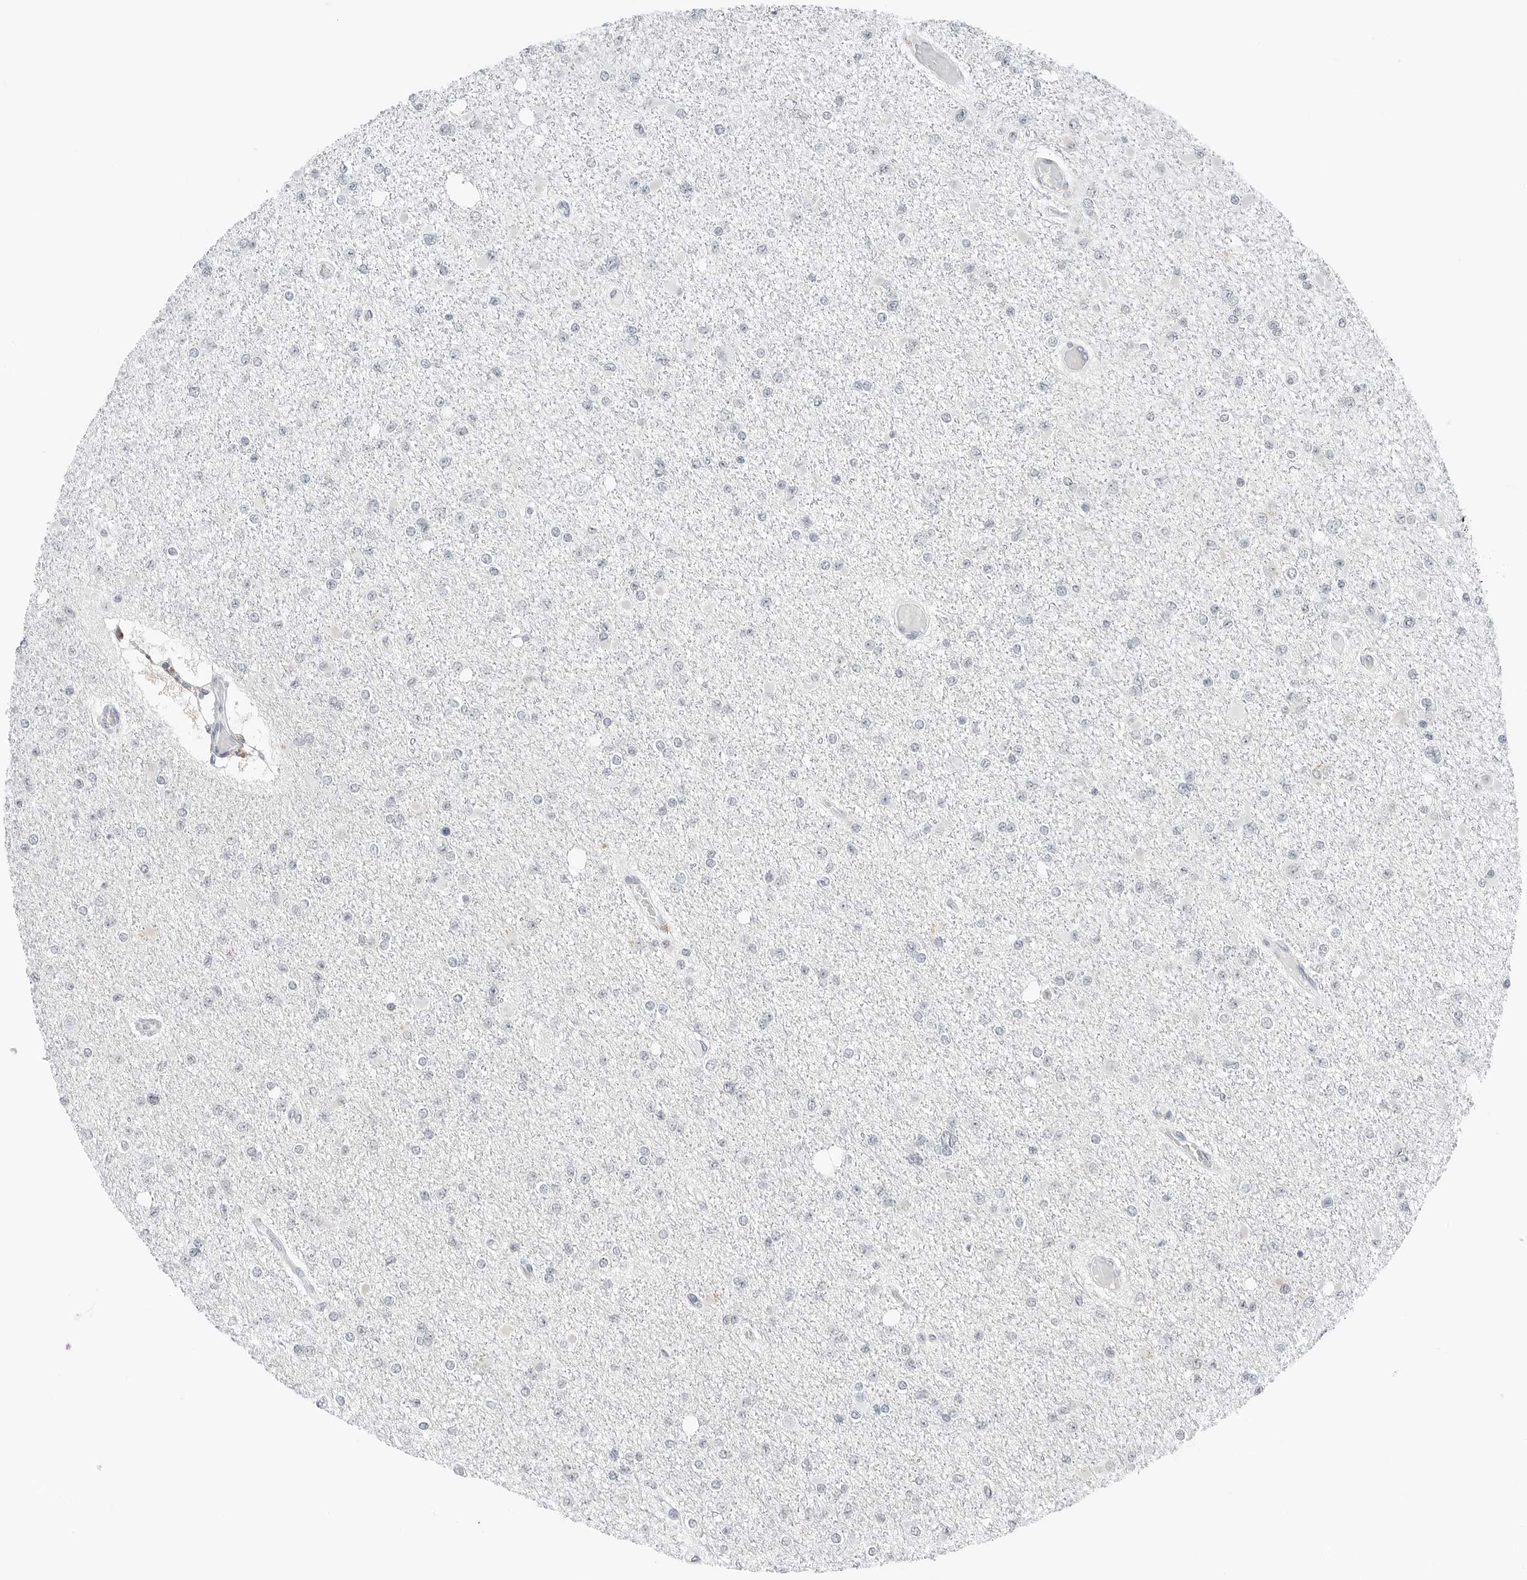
{"staining": {"intensity": "negative", "quantity": "none", "location": "none"}, "tissue": "glioma", "cell_type": "Tumor cells", "image_type": "cancer", "snomed": [{"axis": "morphology", "description": "Glioma, malignant, Low grade"}, {"axis": "topography", "description": "Brain"}], "caption": "A photomicrograph of glioma stained for a protein demonstrates no brown staining in tumor cells.", "gene": "NTMT2", "patient": {"sex": "female", "age": 22}}